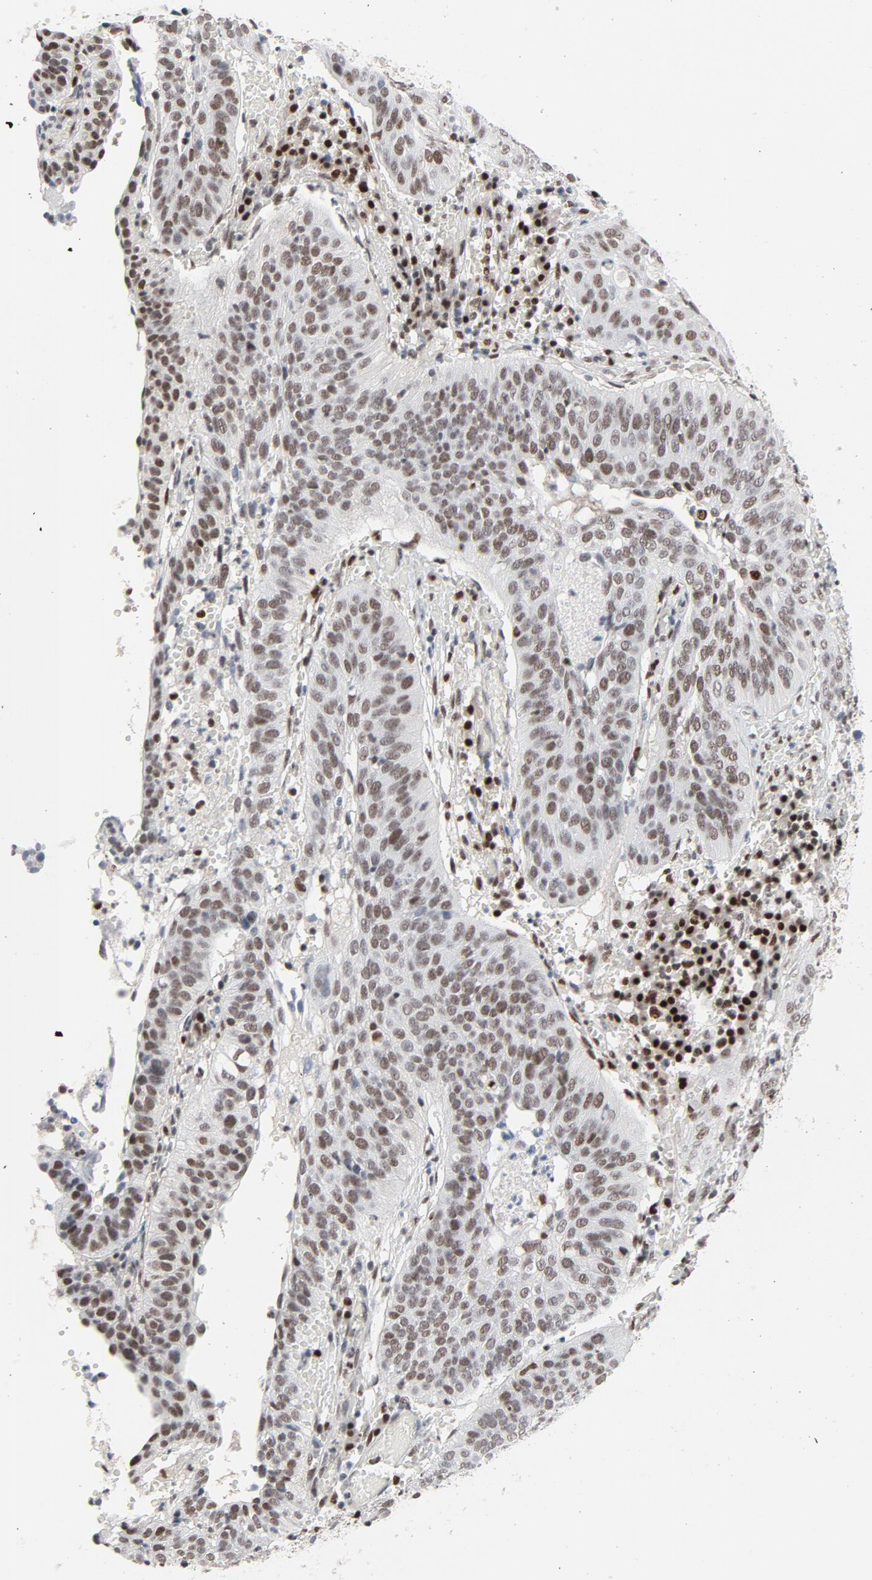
{"staining": {"intensity": "moderate", "quantity": ">75%", "location": "nuclear"}, "tissue": "cervical cancer", "cell_type": "Tumor cells", "image_type": "cancer", "snomed": [{"axis": "morphology", "description": "Squamous cell carcinoma, NOS"}, {"axis": "topography", "description": "Cervix"}], "caption": "There is medium levels of moderate nuclear staining in tumor cells of cervical squamous cell carcinoma, as demonstrated by immunohistochemical staining (brown color).", "gene": "JMJD6", "patient": {"sex": "female", "age": 39}}